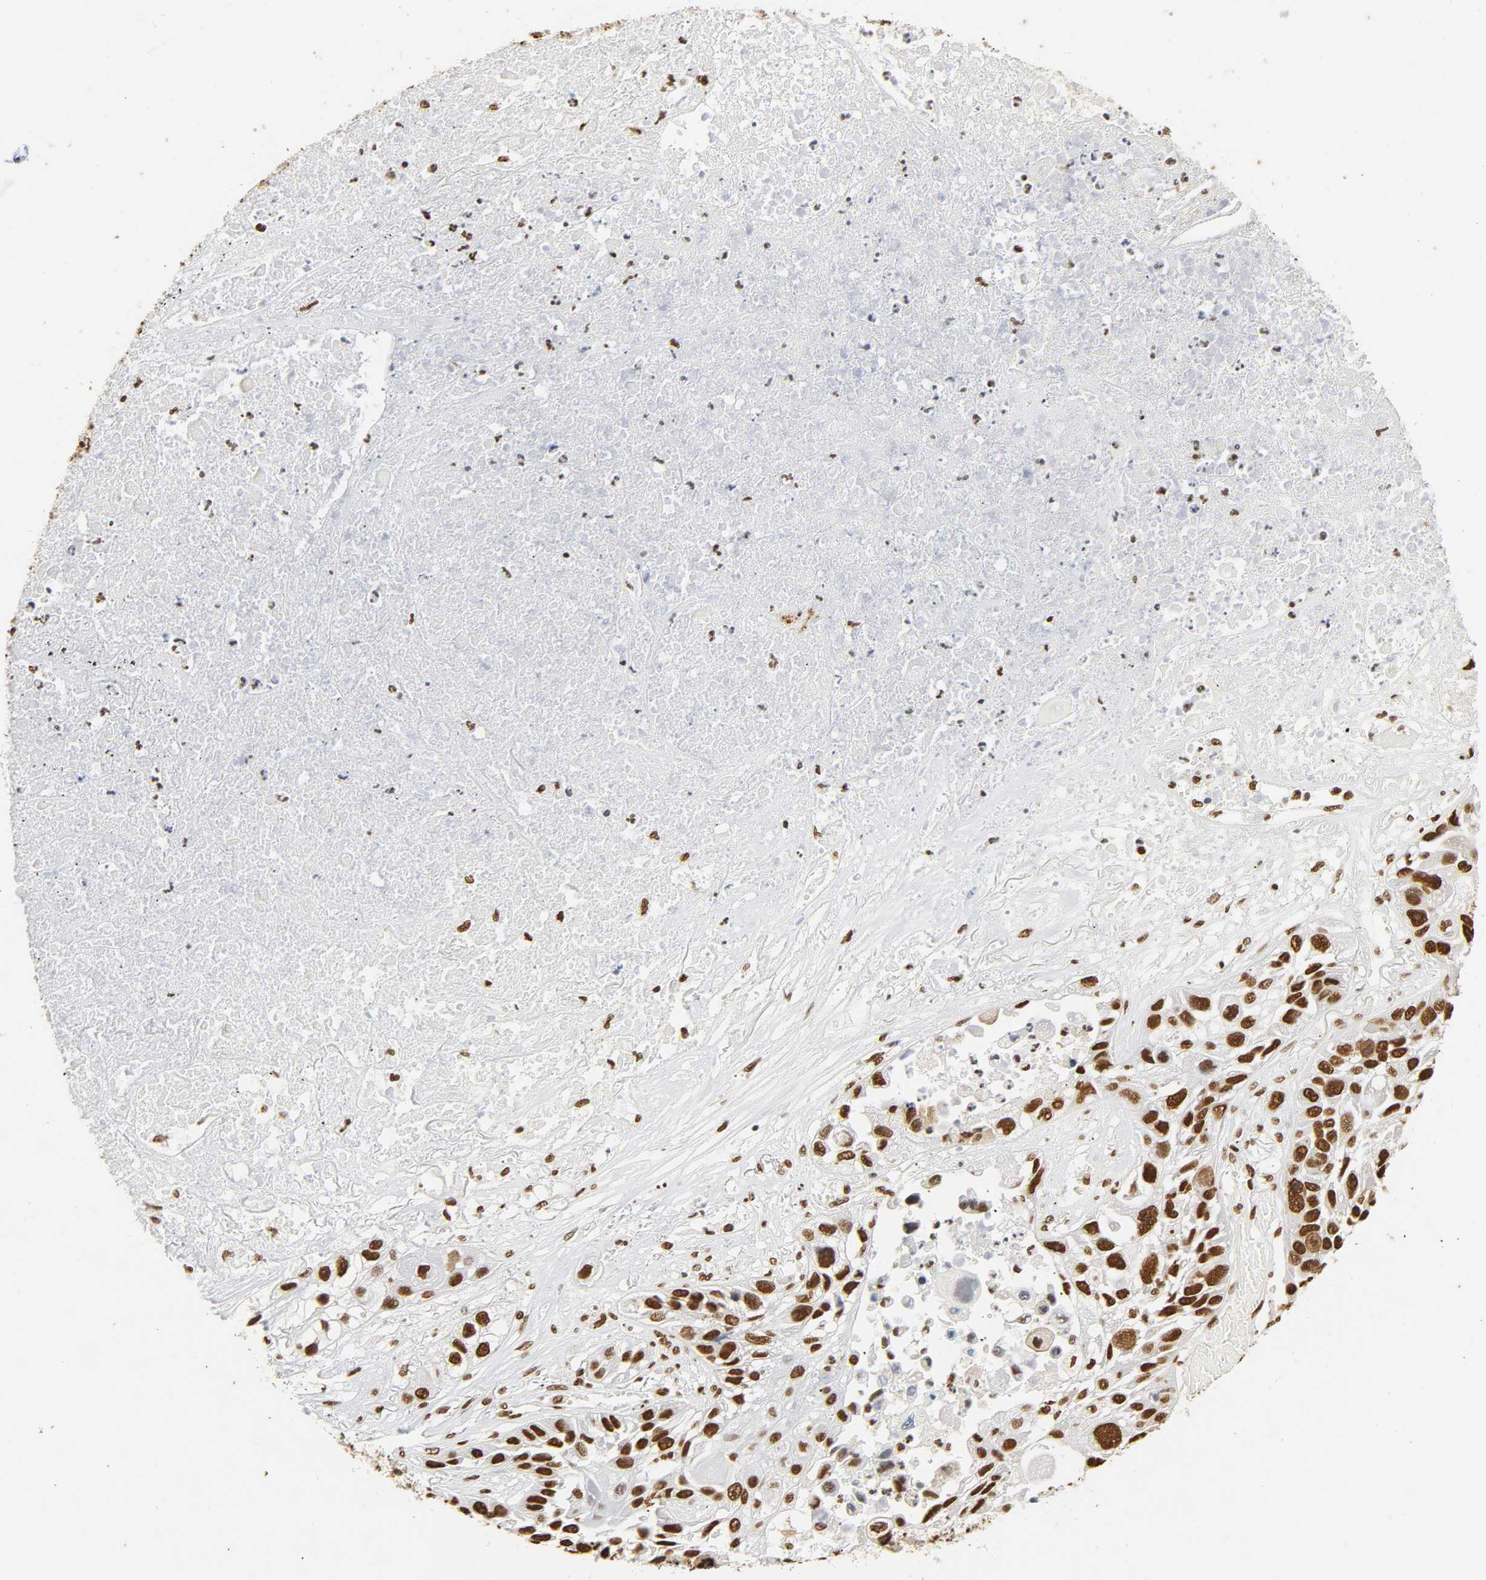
{"staining": {"intensity": "strong", "quantity": ">75%", "location": "nuclear"}, "tissue": "lung cancer", "cell_type": "Tumor cells", "image_type": "cancer", "snomed": [{"axis": "morphology", "description": "Squamous cell carcinoma, NOS"}, {"axis": "topography", "description": "Lung"}], "caption": "Immunohistochemistry (DAB) staining of human lung squamous cell carcinoma reveals strong nuclear protein expression in about >75% of tumor cells.", "gene": "HNRNPC", "patient": {"sex": "male", "age": 71}}